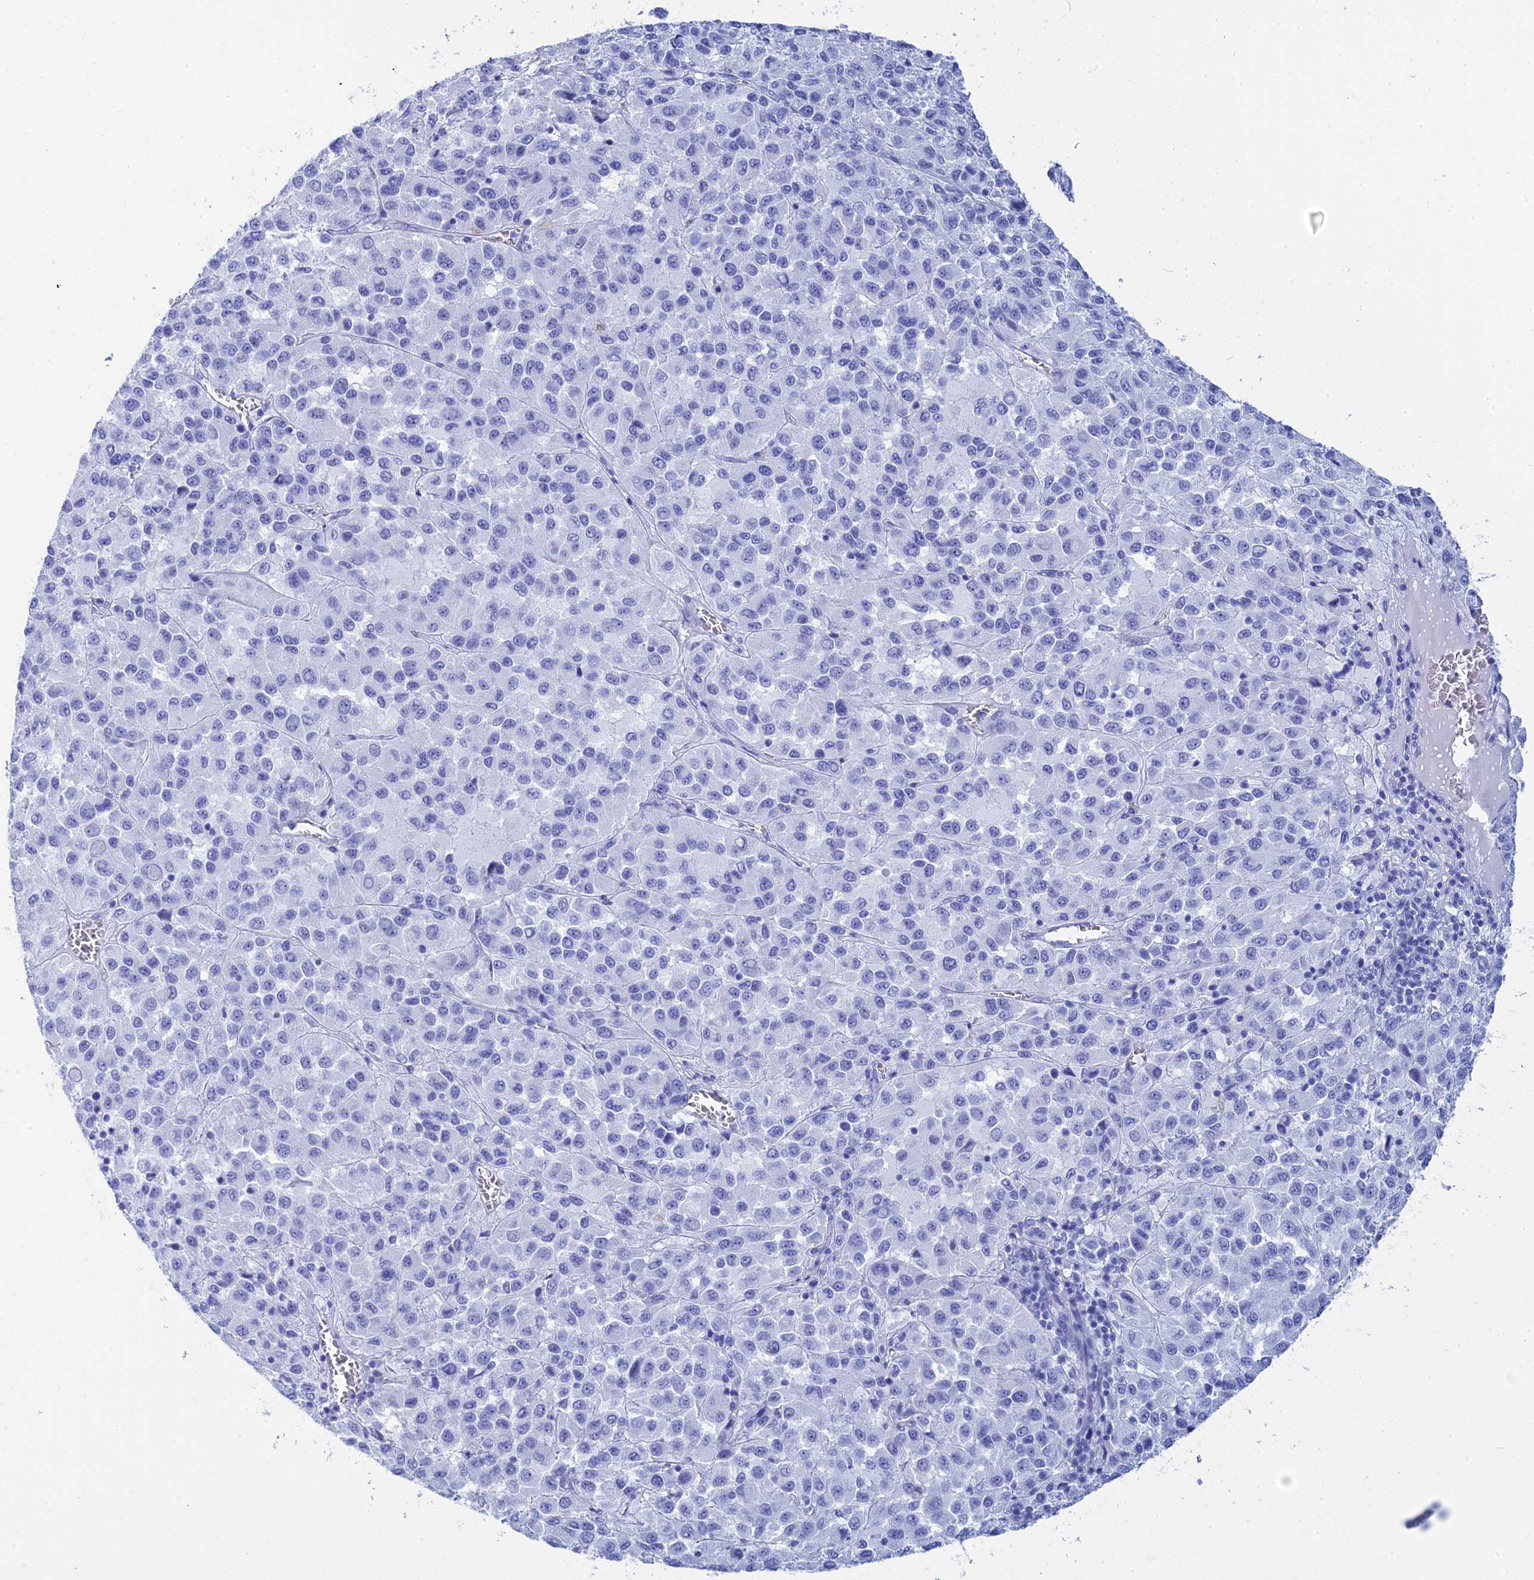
{"staining": {"intensity": "negative", "quantity": "none", "location": "none"}, "tissue": "melanoma", "cell_type": "Tumor cells", "image_type": "cancer", "snomed": [{"axis": "morphology", "description": "Malignant melanoma, Metastatic site"}, {"axis": "topography", "description": "Lung"}], "caption": "An immunohistochemistry histopathology image of malignant melanoma (metastatic site) is shown. There is no staining in tumor cells of malignant melanoma (metastatic site).", "gene": "TEX101", "patient": {"sex": "male", "age": 64}}